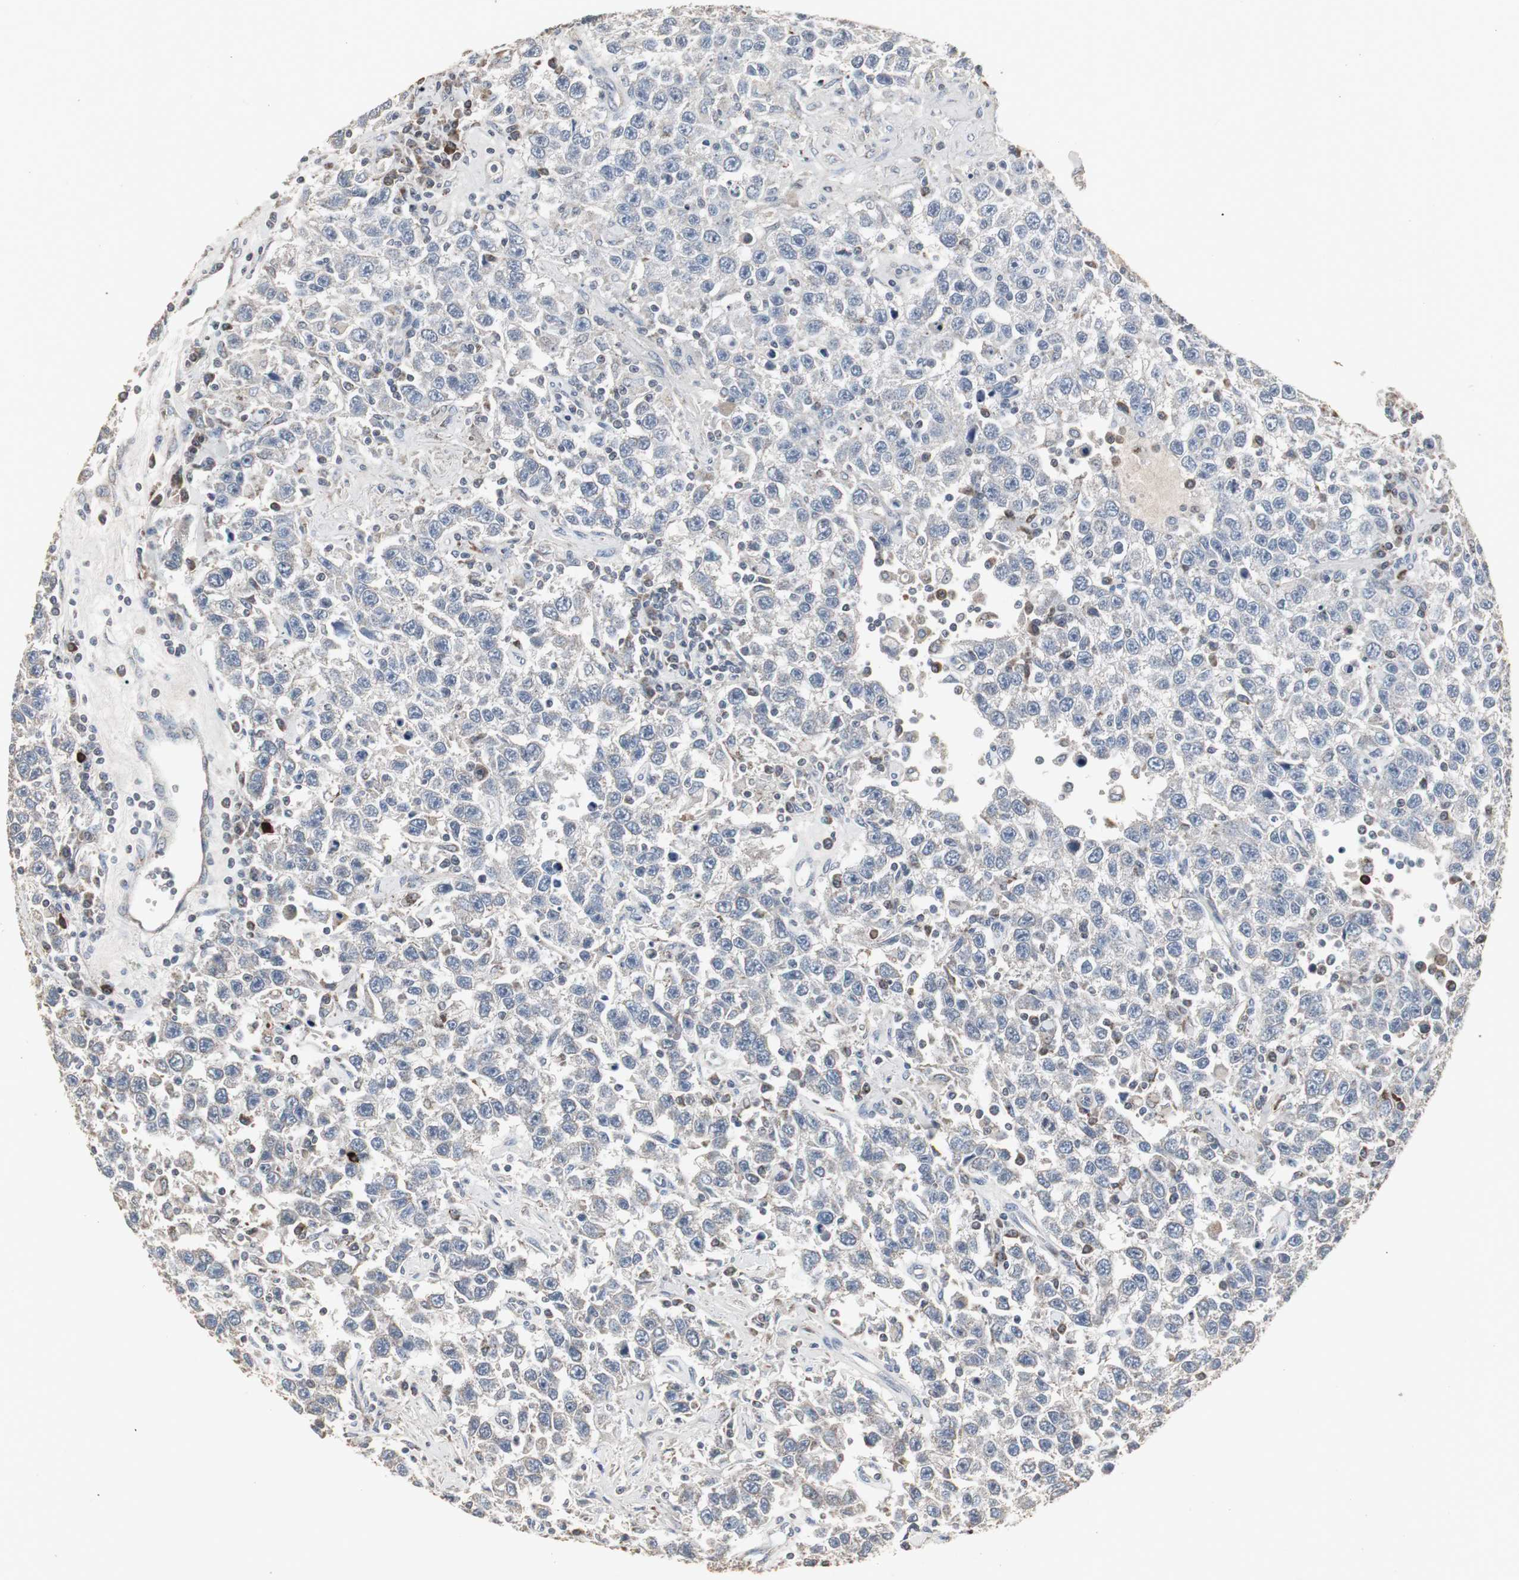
{"staining": {"intensity": "negative", "quantity": "none", "location": "none"}, "tissue": "testis cancer", "cell_type": "Tumor cells", "image_type": "cancer", "snomed": [{"axis": "morphology", "description": "Seminoma, NOS"}, {"axis": "topography", "description": "Testis"}], "caption": "High power microscopy histopathology image of an immunohistochemistry image of testis seminoma, revealing no significant staining in tumor cells.", "gene": "ACAA1", "patient": {"sex": "male", "age": 41}}